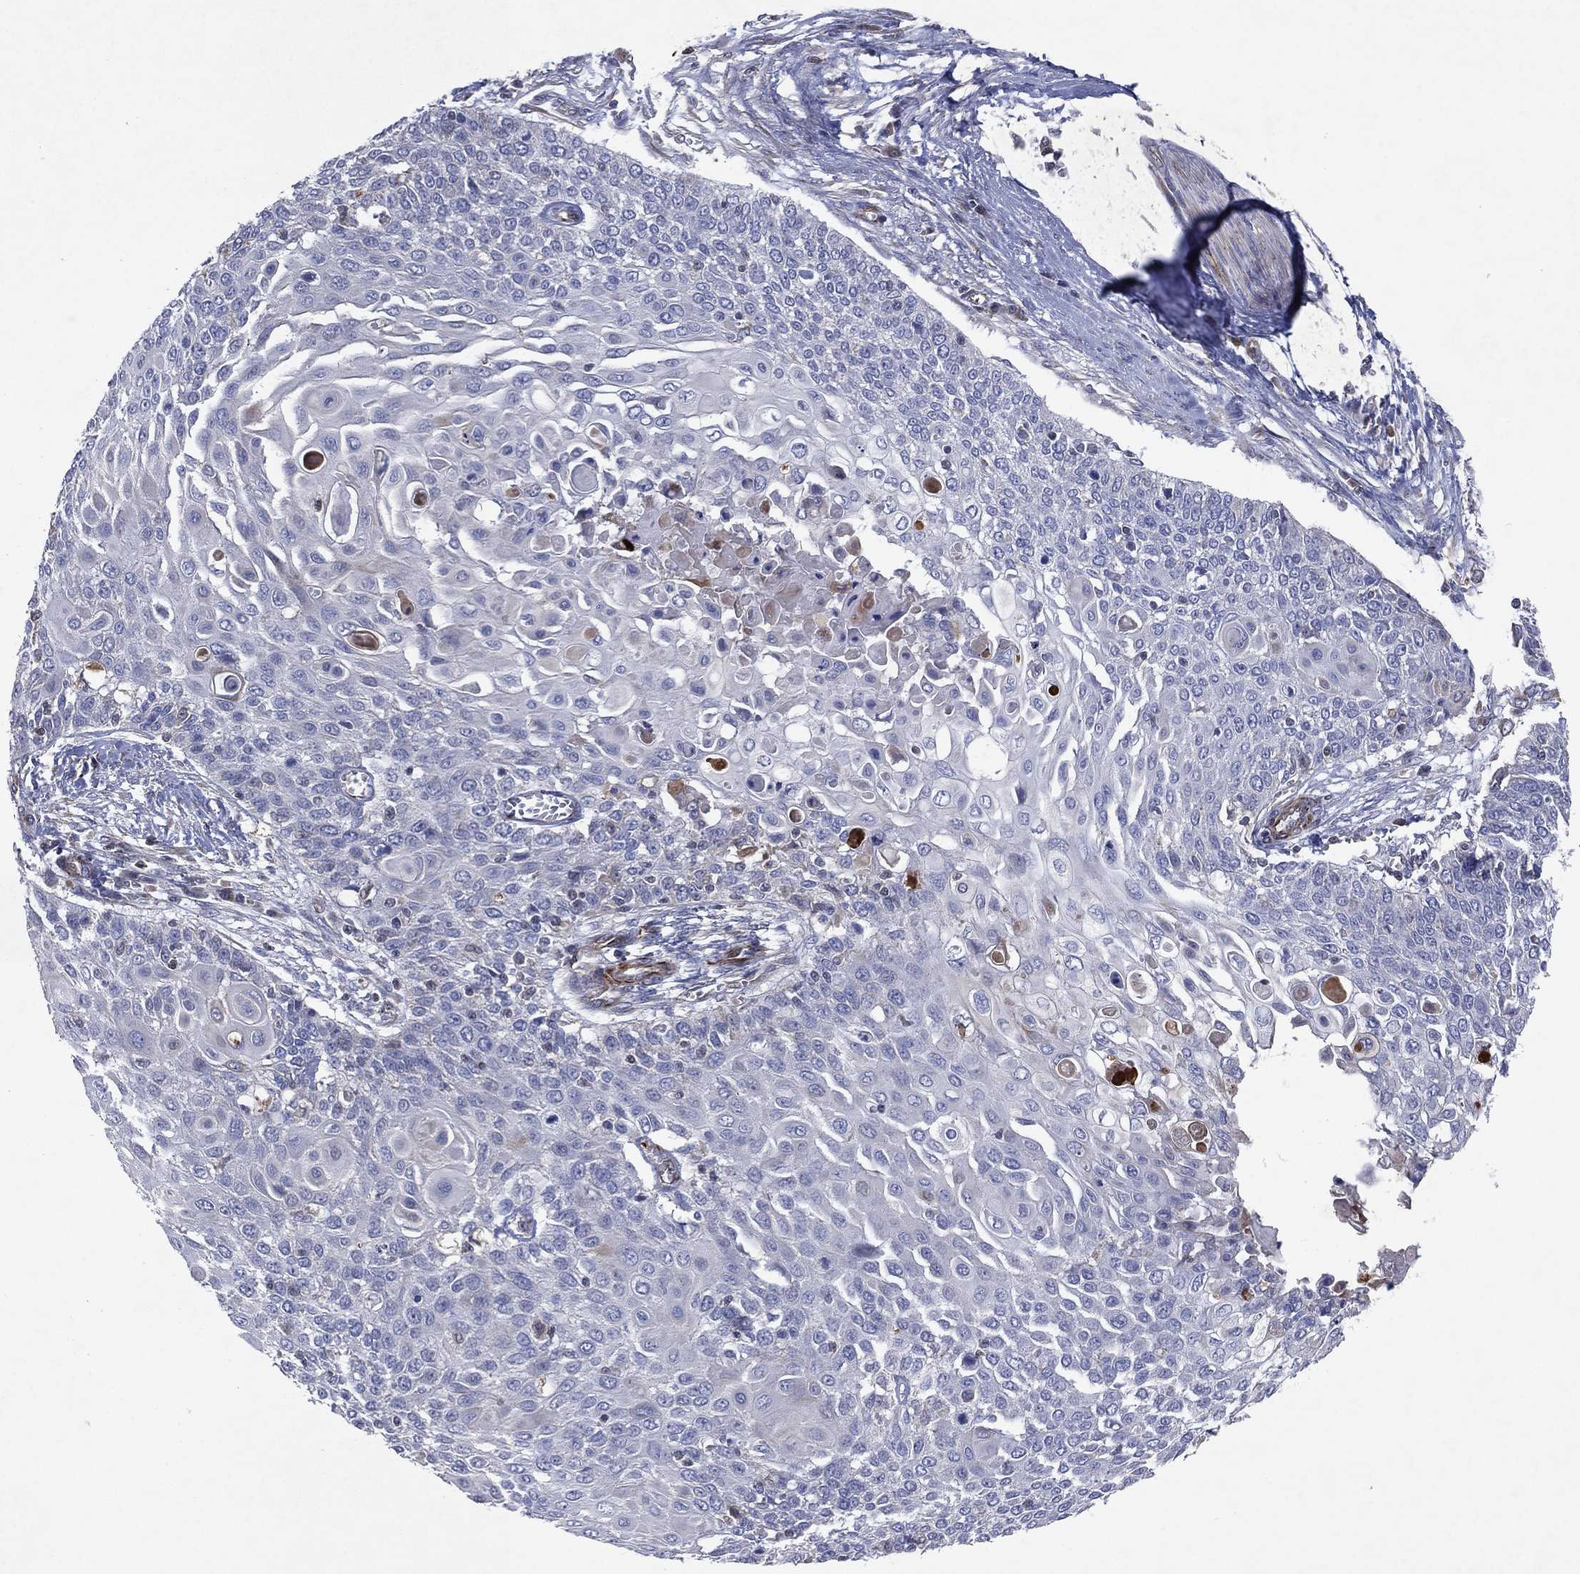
{"staining": {"intensity": "negative", "quantity": "none", "location": "none"}, "tissue": "cervical cancer", "cell_type": "Tumor cells", "image_type": "cancer", "snomed": [{"axis": "morphology", "description": "Squamous cell carcinoma, NOS"}, {"axis": "topography", "description": "Cervix"}], "caption": "A high-resolution micrograph shows immunohistochemistry staining of cervical cancer (squamous cell carcinoma), which reveals no significant expression in tumor cells.", "gene": "FLI1", "patient": {"sex": "female", "age": 39}}